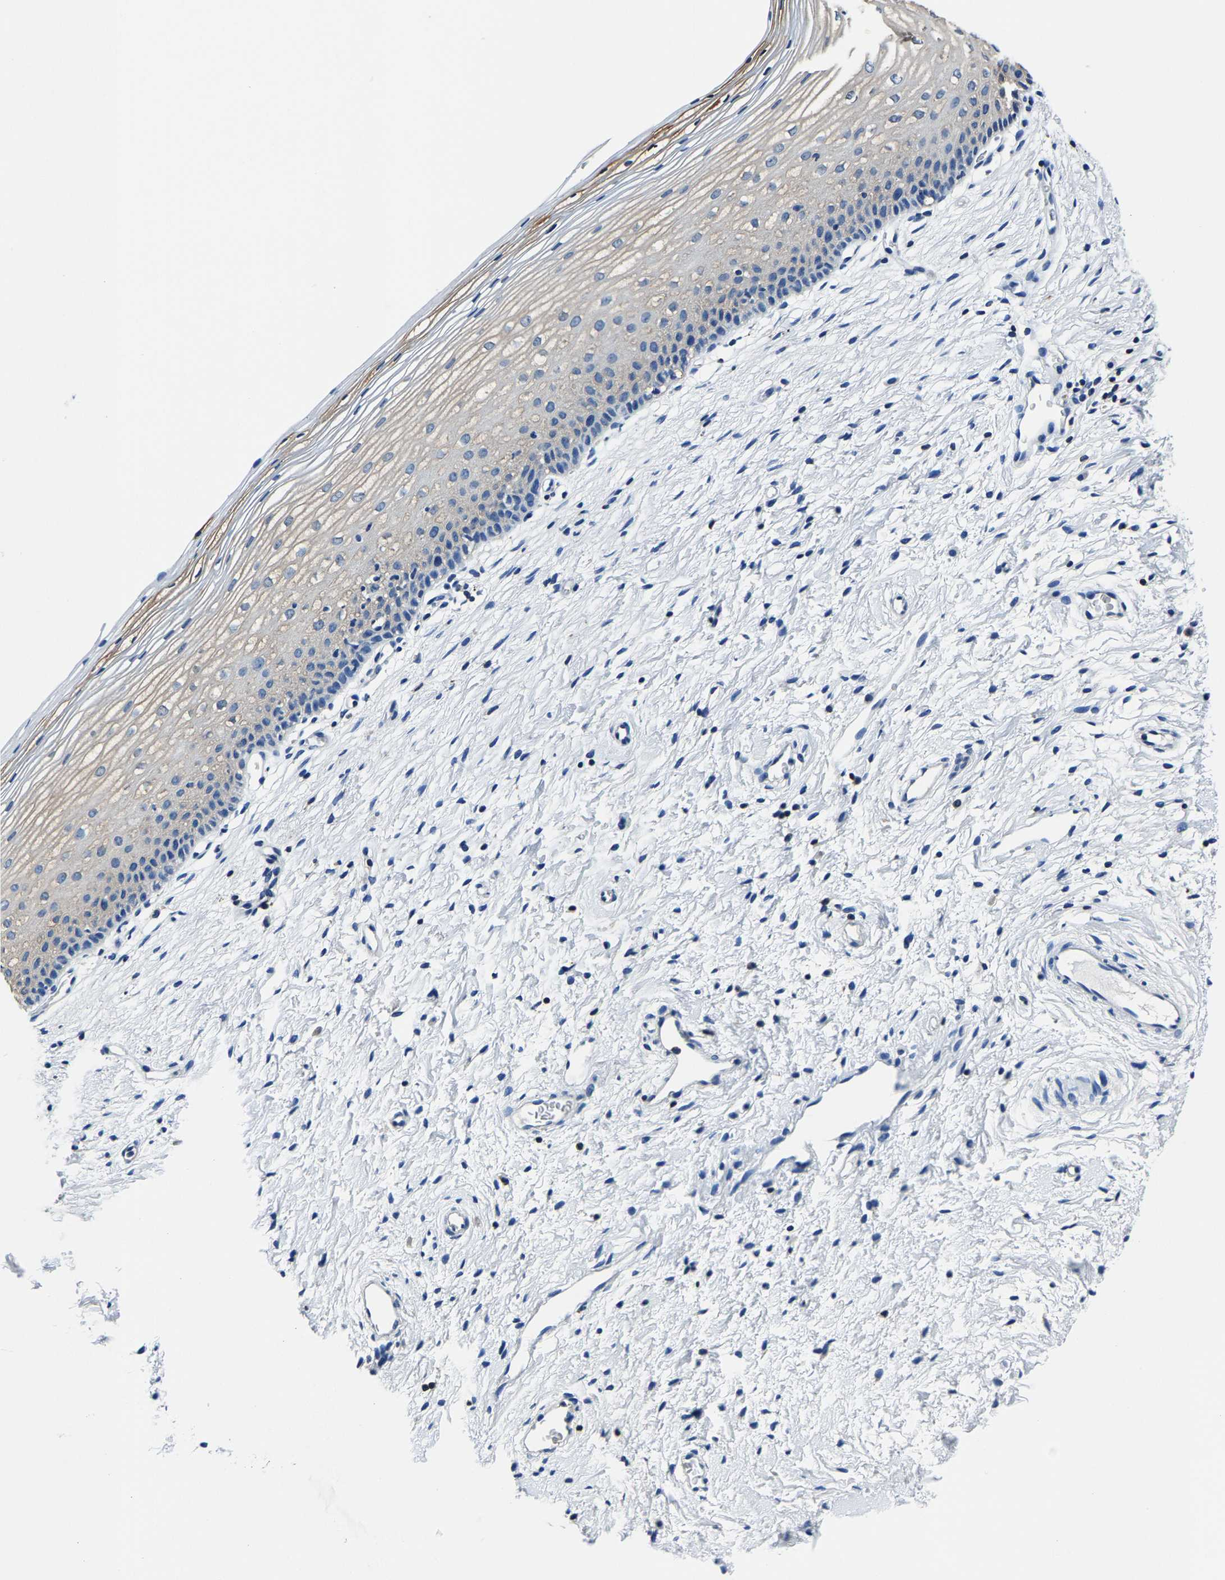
{"staining": {"intensity": "negative", "quantity": "none", "location": "none"}, "tissue": "cervix", "cell_type": "Glandular cells", "image_type": "normal", "snomed": [{"axis": "morphology", "description": "Normal tissue, NOS"}, {"axis": "topography", "description": "Cervix"}], "caption": "Immunohistochemistry image of unremarkable cervix: cervix stained with DAB displays no significant protein positivity in glandular cells.", "gene": "ALDOB", "patient": {"sex": "female", "age": 72}}